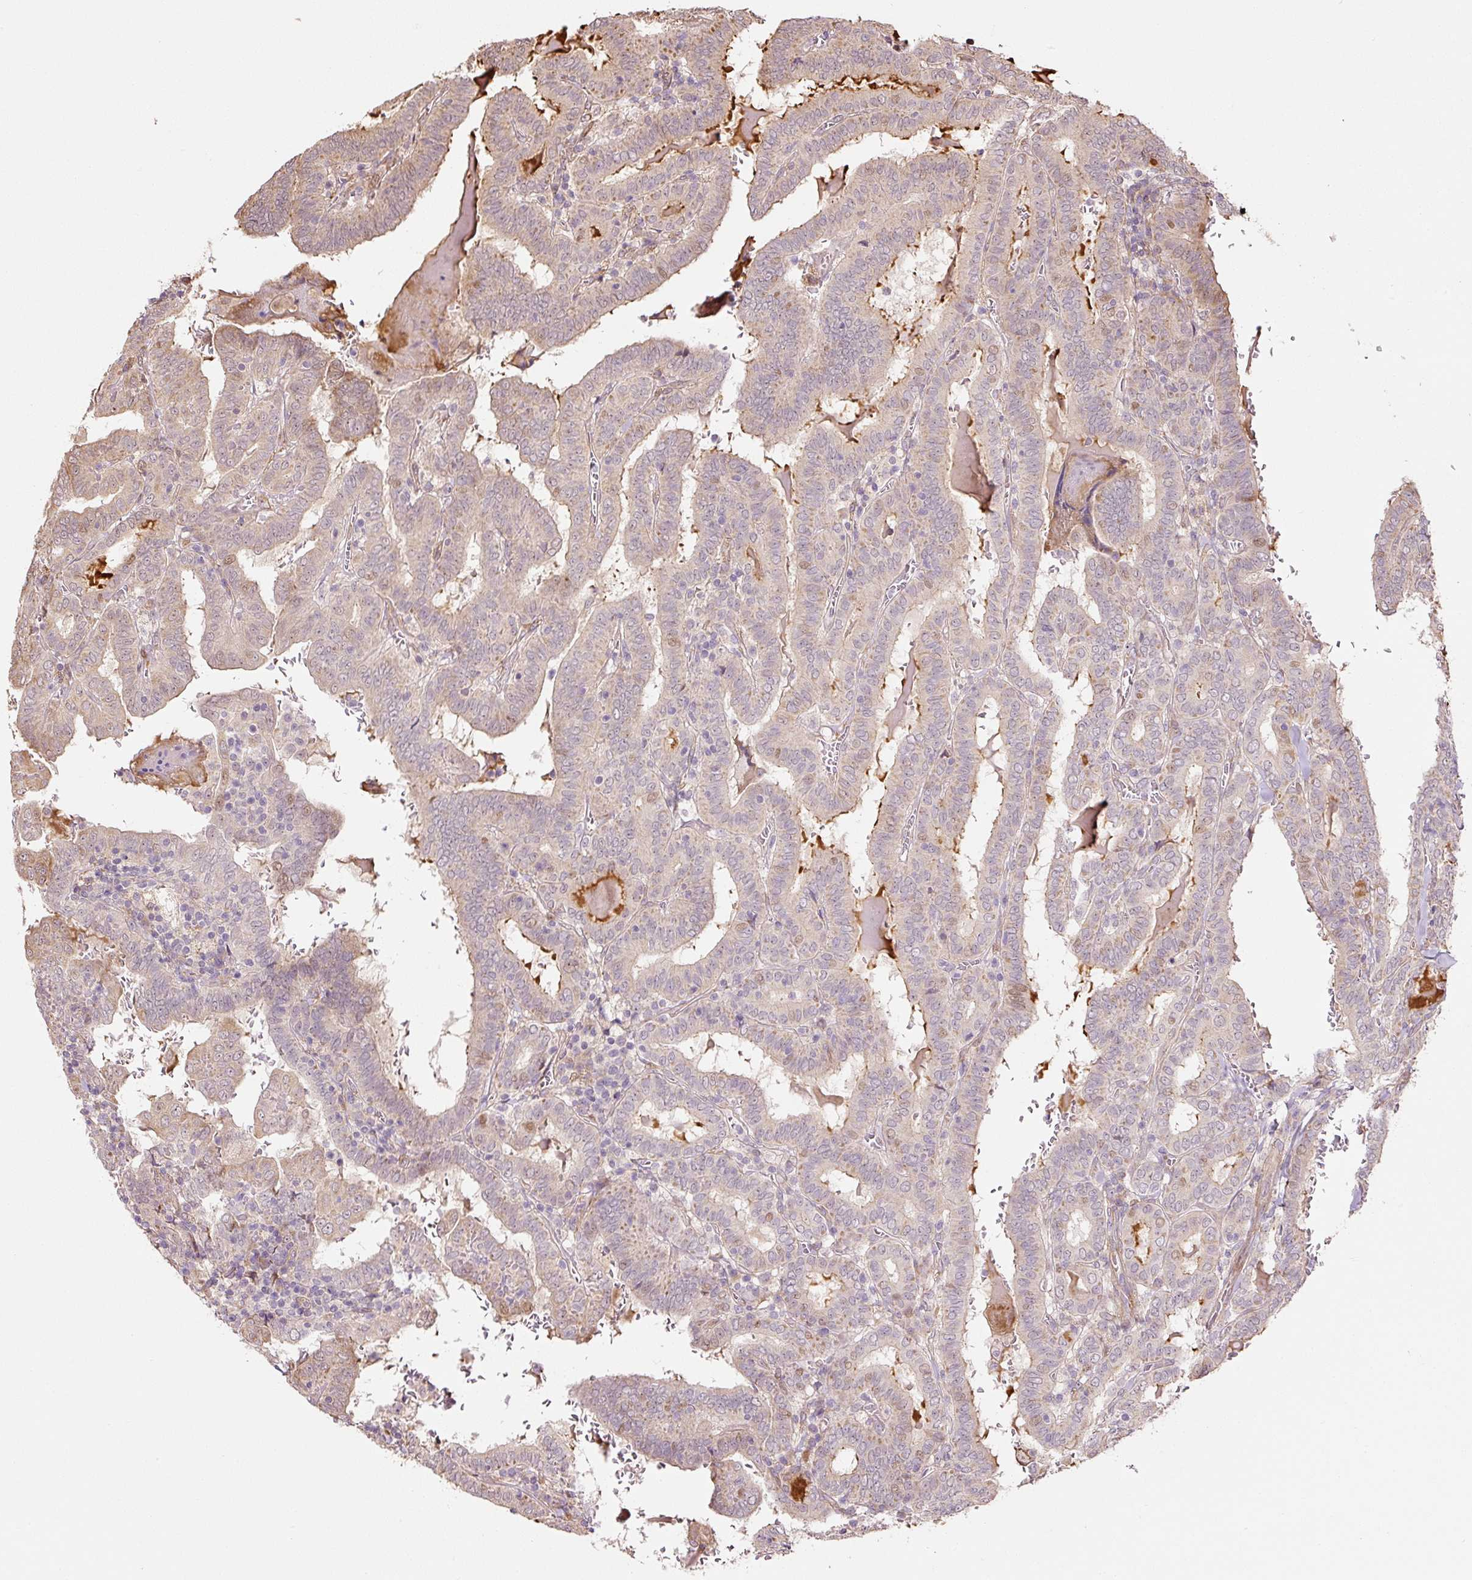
{"staining": {"intensity": "weak", "quantity": "25%-75%", "location": "cytoplasmic/membranous"}, "tissue": "thyroid cancer", "cell_type": "Tumor cells", "image_type": "cancer", "snomed": [{"axis": "morphology", "description": "Papillary adenocarcinoma, NOS"}, {"axis": "topography", "description": "Thyroid gland"}], "caption": "There is low levels of weak cytoplasmic/membranous expression in tumor cells of thyroid papillary adenocarcinoma, as demonstrated by immunohistochemical staining (brown color).", "gene": "ETF1", "patient": {"sex": "female", "age": 72}}